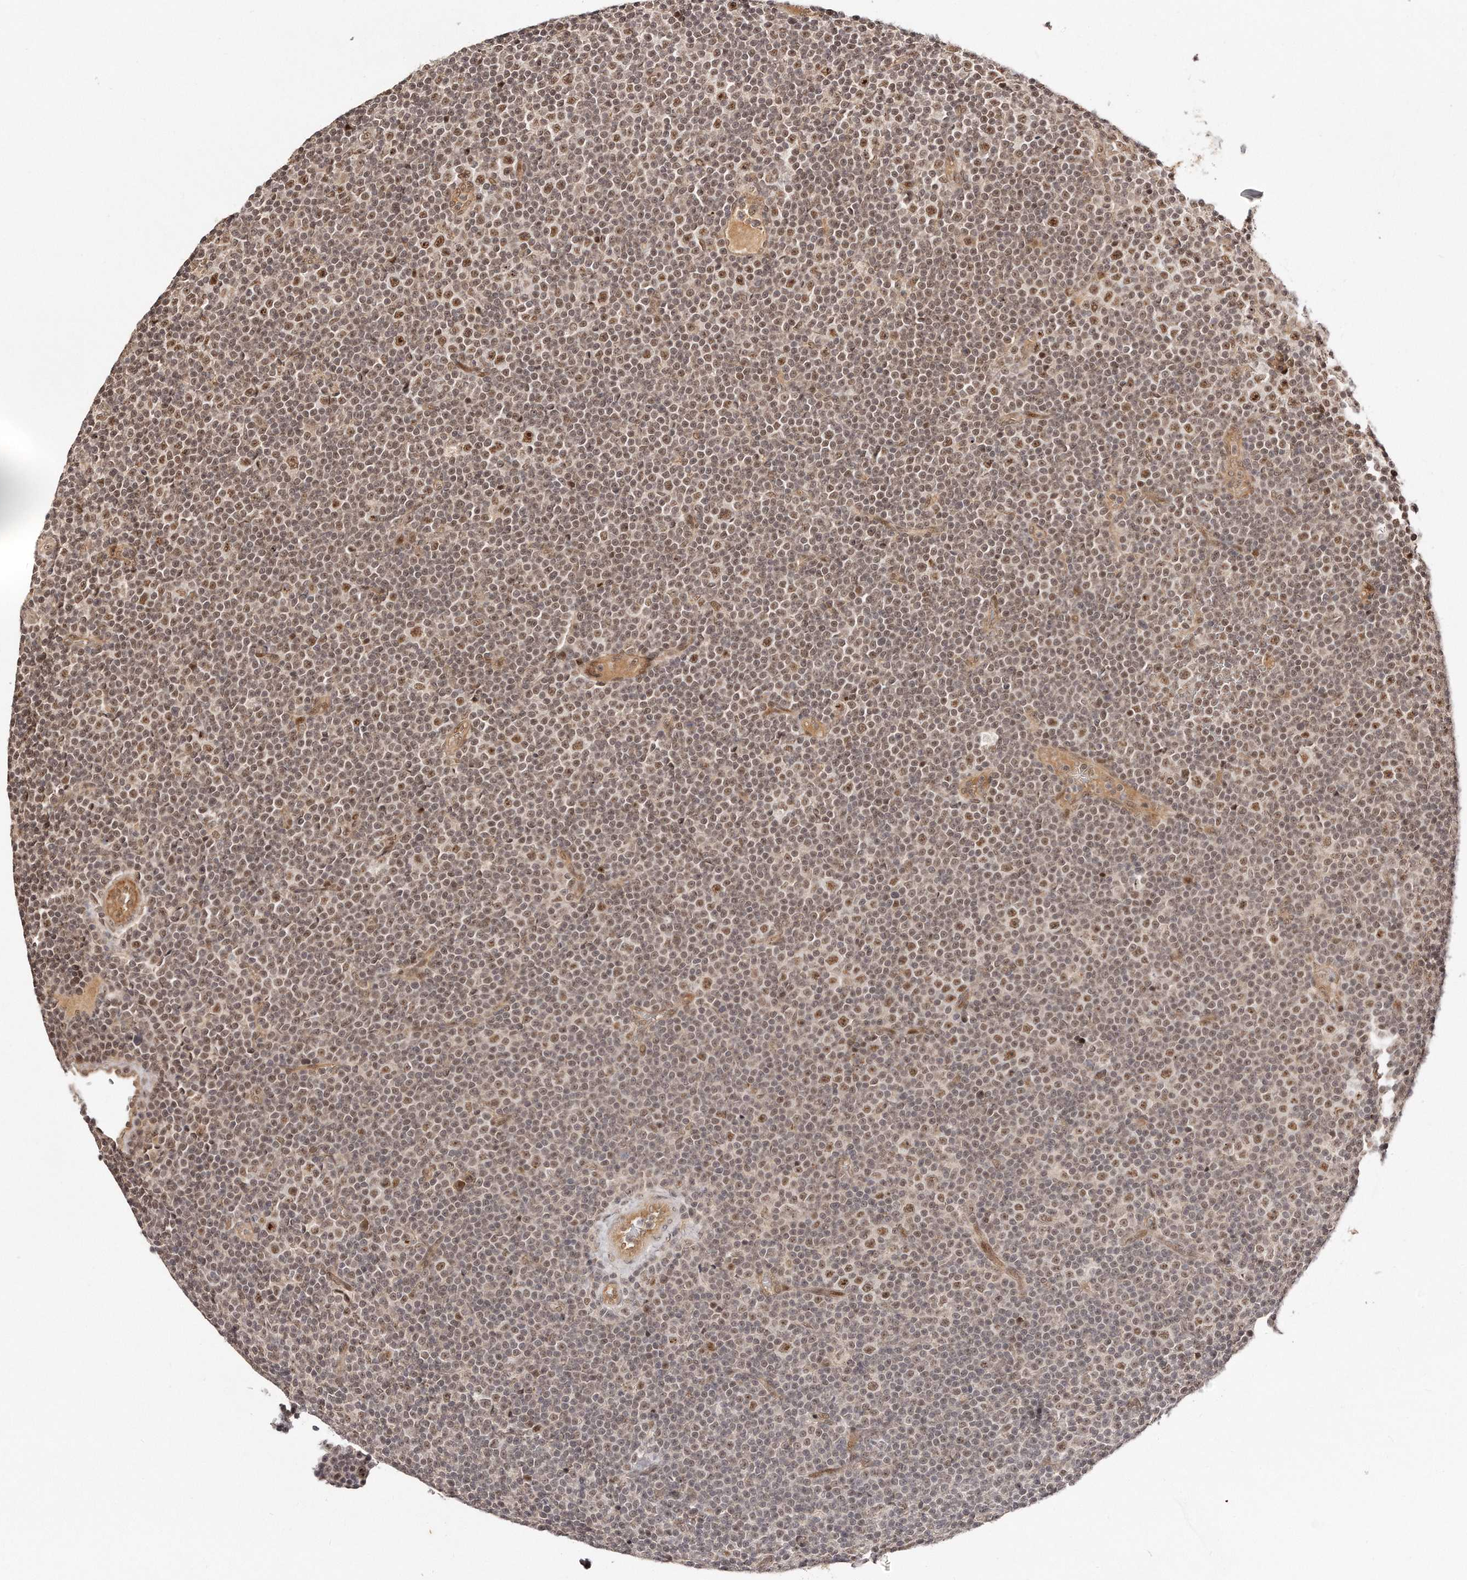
{"staining": {"intensity": "moderate", "quantity": ">75%", "location": "nuclear"}, "tissue": "lymphoma", "cell_type": "Tumor cells", "image_type": "cancer", "snomed": [{"axis": "morphology", "description": "Malignant lymphoma, non-Hodgkin's type, Low grade"}, {"axis": "topography", "description": "Lymph node"}], "caption": "There is medium levels of moderate nuclear positivity in tumor cells of malignant lymphoma, non-Hodgkin's type (low-grade), as demonstrated by immunohistochemical staining (brown color).", "gene": "SOX4", "patient": {"sex": "female", "age": 67}}